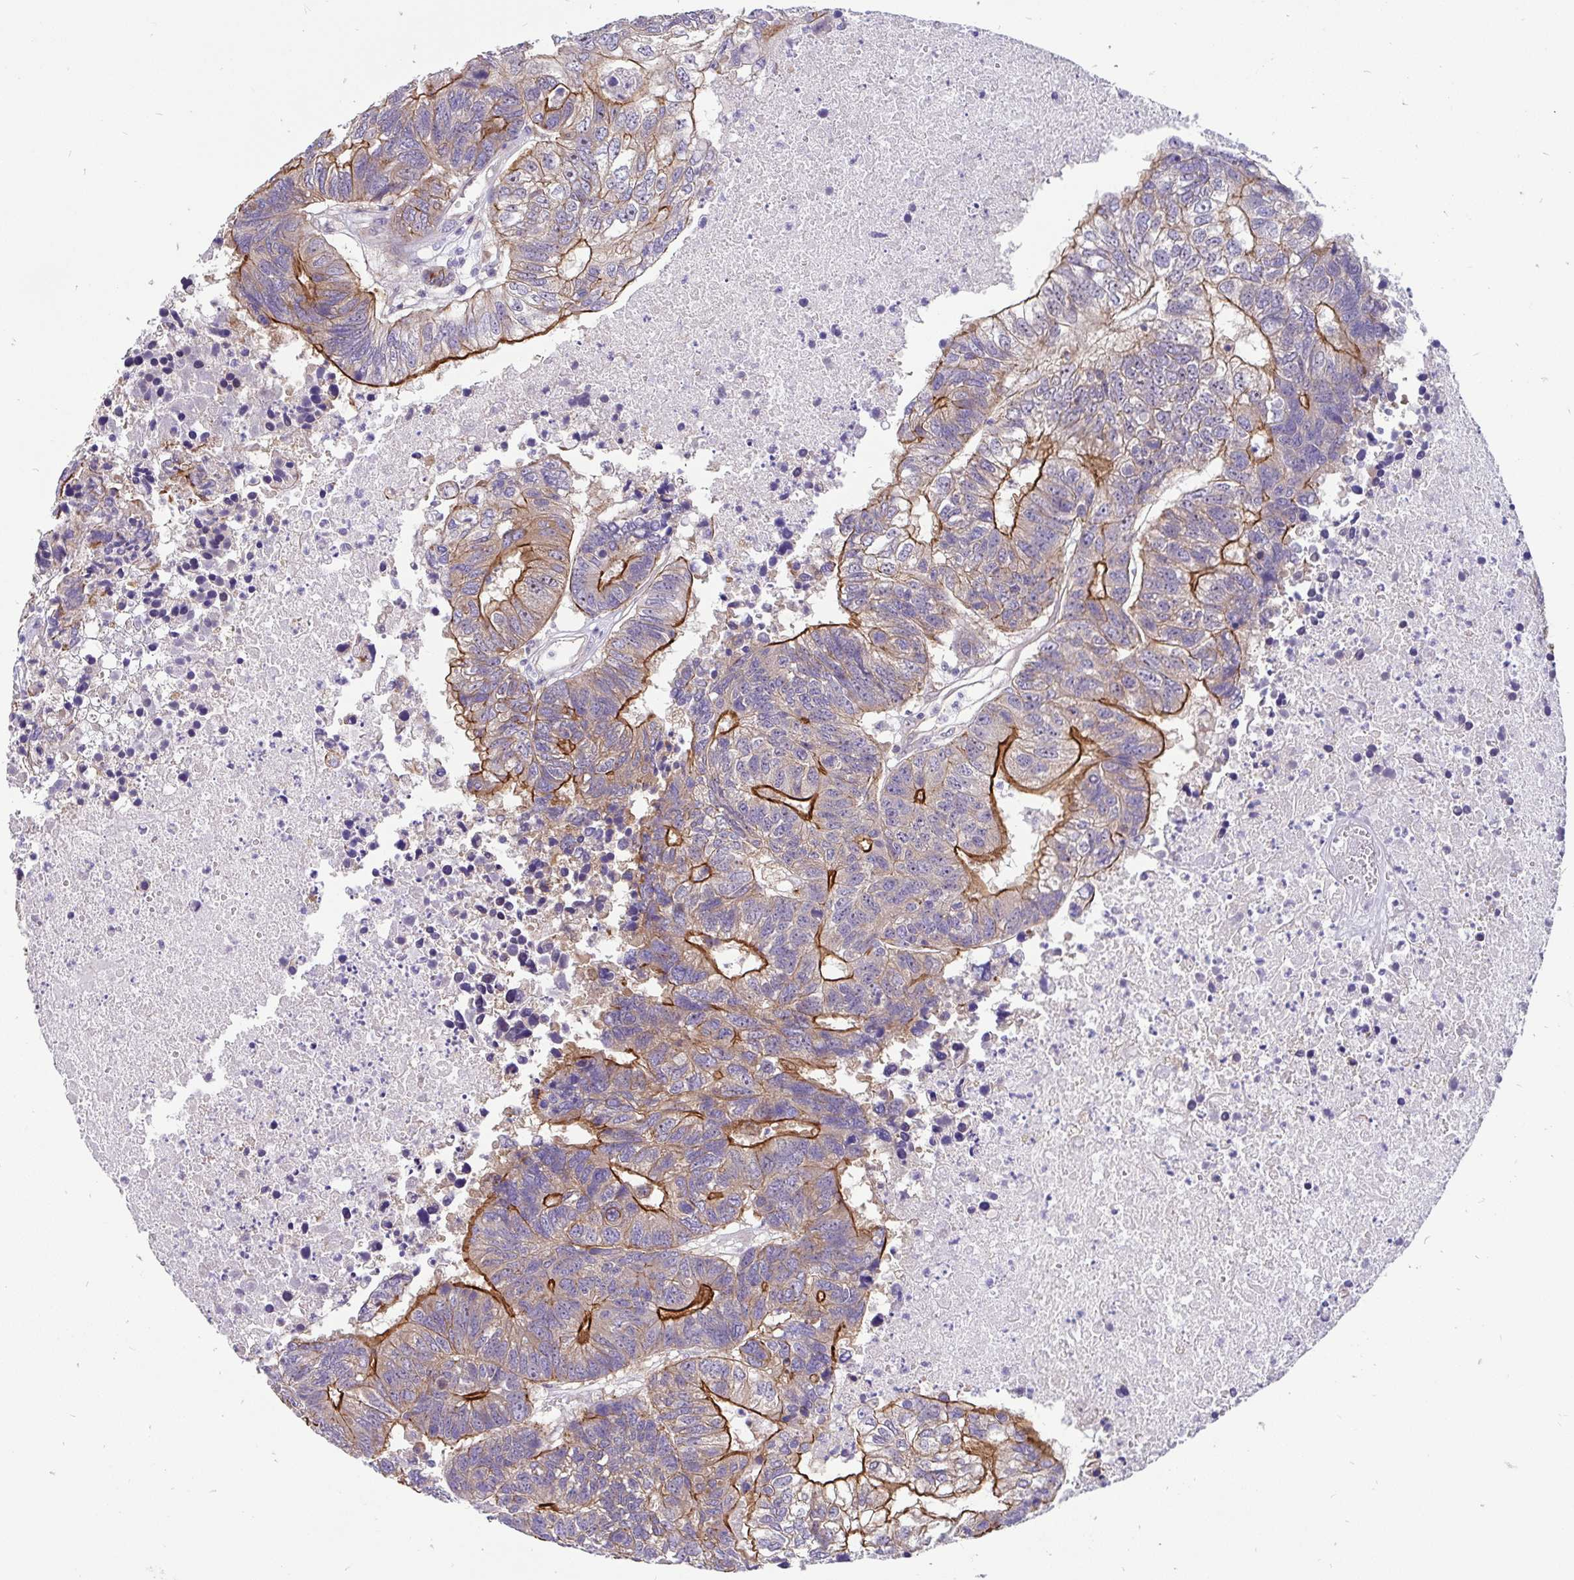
{"staining": {"intensity": "strong", "quantity": "25%-75%", "location": "cytoplasmic/membranous"}, "tissue": "colorectal cancer", "cell_type": "Tumor cells", "image_type": "cancer", "snomed": [{"axis": "morphology", "description": "Adenocarcinoma, NOS"}, {"axis": "topography", "description": "Colon"}], "caption": "Brown immunohistochemical staining in colorectal adenocarcinoma displays strong cytoplasmic/membranous expression in approximately 25%-75% of tumor cells.", "gene": "LRRC26", "patient": {"sex": "female", "age": 48}}